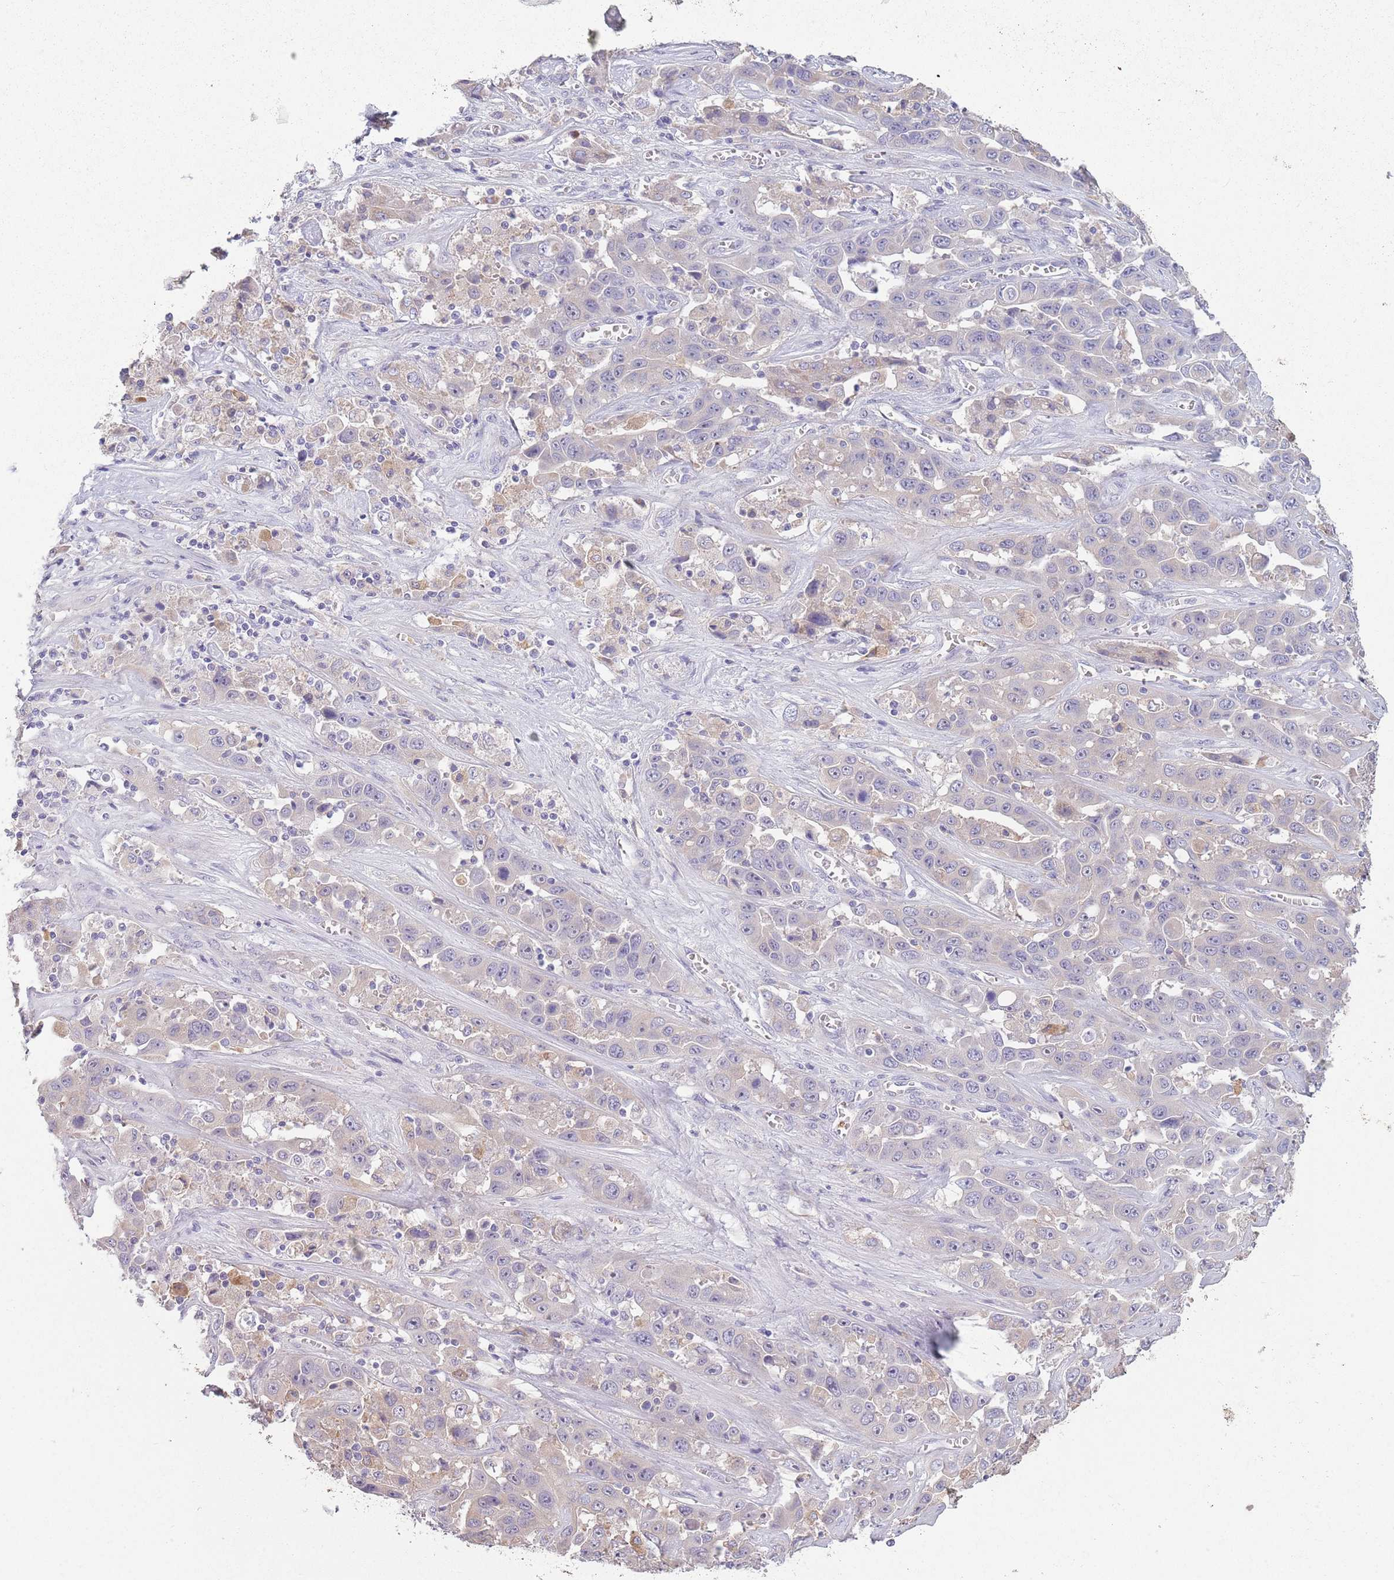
{"staining": {"intensity": "negative", "quantity": "none", "location": "none"}, "tissue": "liver cancer", "cell_type": "Tumor cells", "image_type": "cancer", "snomed": [{"axis": "morphology", "description": "Cholangiocarcinoma"}, {"axis": "topography", "description": "Liver"}], "caption": "Immunohistochemistry (IHC) photomicrograph of human liver cholangiocarcinoma stained for a protein (brown), which demonstrates no positivity in tumor cells.", "gene": "COQ5", "patient": {"sex": "female", "age": 52}}